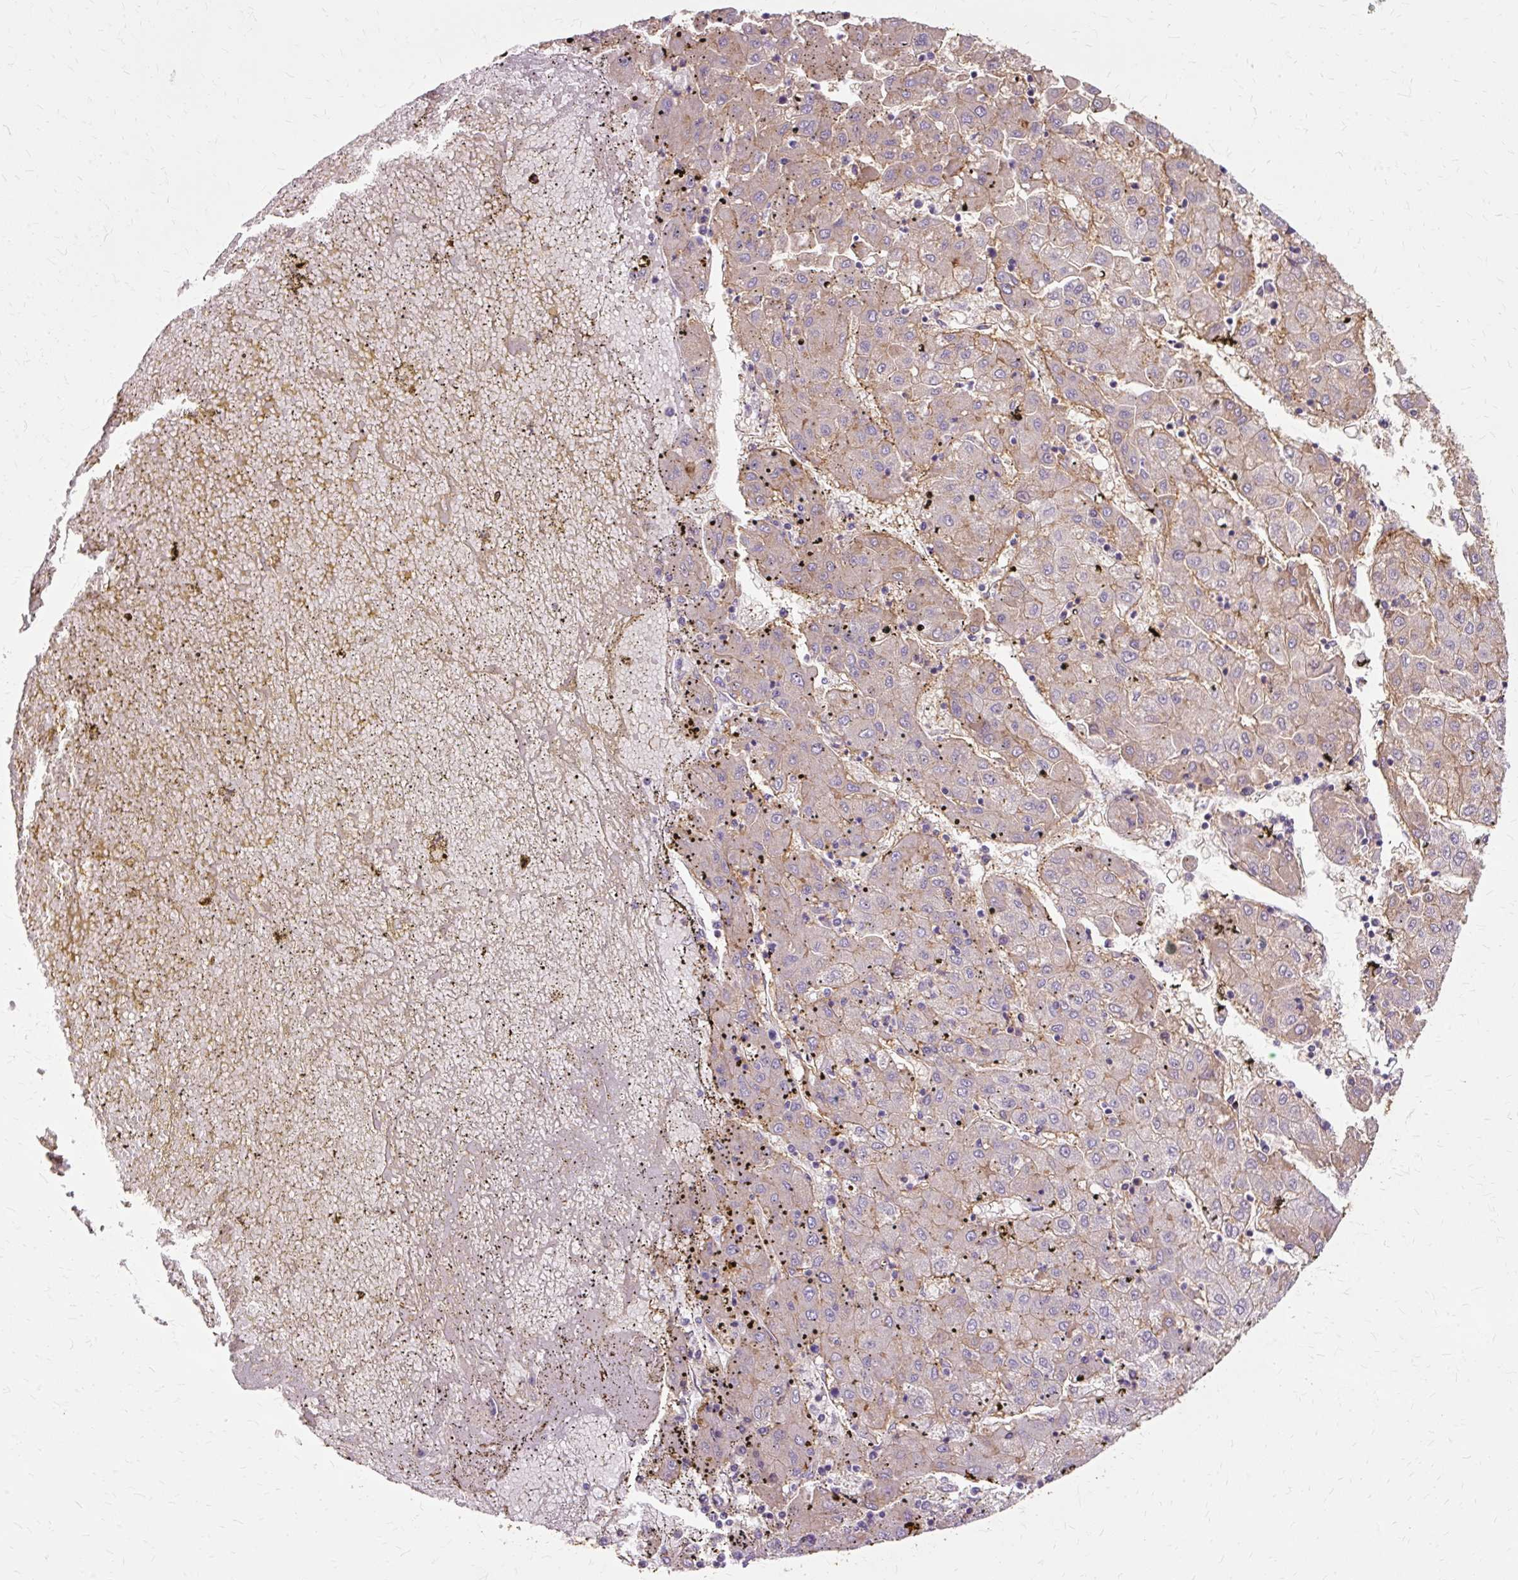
{"staining": {"intensity": "negative", "quantity": "none", "location": "none"}, "tissue": "liver cancer", "cell_type": "Tumor cells", "image_type": "cancer", "snomed": [{"axis": "morphology", "description": "Carcinoma, Hepatocellular, NOS"}, {"axis": "topography", "description": "Liver"}], "caption": "Immunohistochemistry photomicrograph of neoplastic tissue: liver hepatocellular carcinoma stained with DAB (3,3'-diaminobenzidine) exhibits no significant protein expression in tumor cells.", "gene": "TSPAN8", "patient": {"sex": "male", "age": 72}}